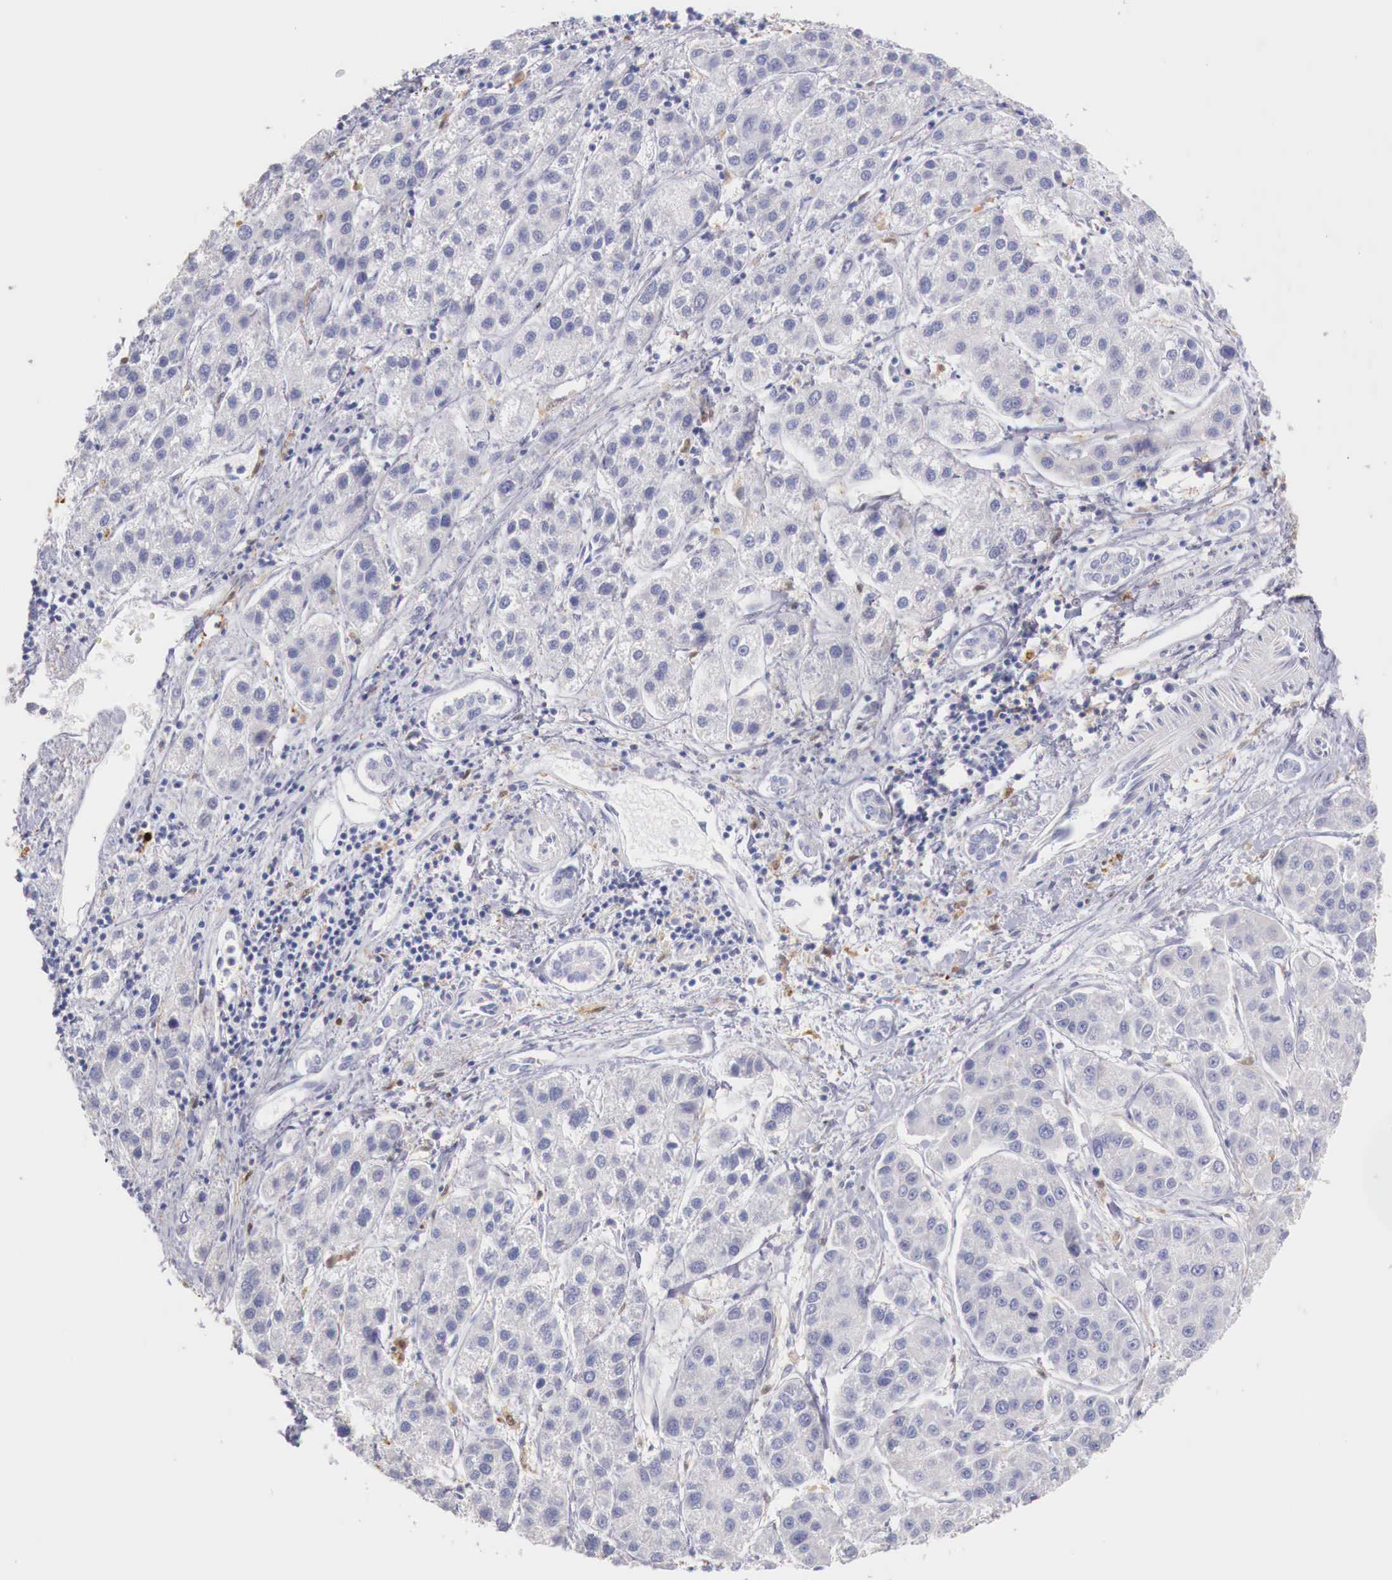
{"staining": {"intensity": "negative", "quantity": "none", "location": "none"}, "tissue": "liver cancer", "cell_type": "Tumor cells", "image_type": "cancer", "snomed": [{"axis": "morphology", "description": "Carcinoma, Hepatocellular, NOS"}, {"axis": "topography", "description": "Liver"}], "caption": "The histopathology image exhibits no staining of tumor cells in liver hepatocellular carcinoma.", "gene": "RENBP", "patient": {"sex": "female", "age": 85}}